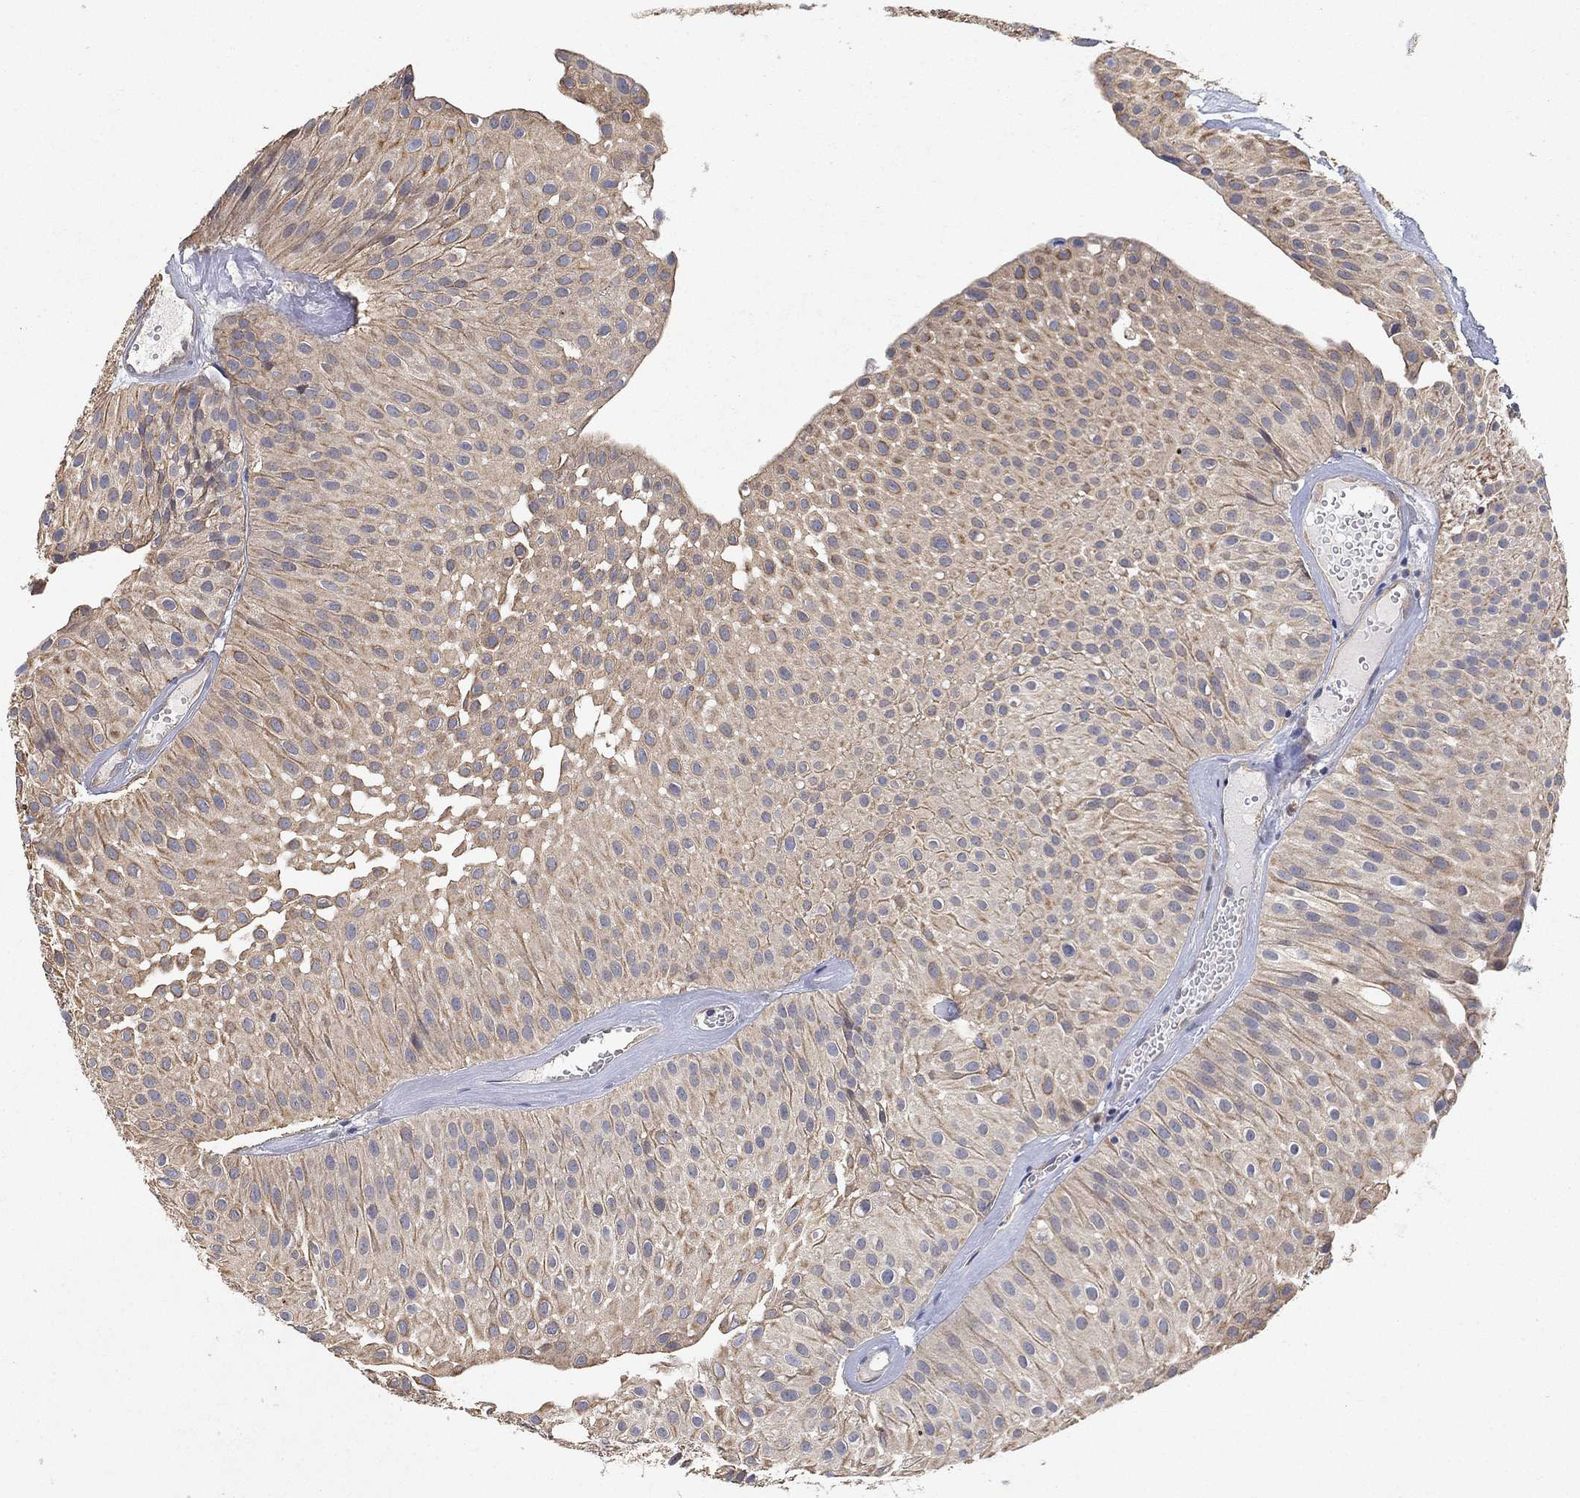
{"staining": {"intensity": "moderate", "quantity": "<25%", "location": "cytoplasmic/membranous"}, "tissue": "urothelial cancer", "cell_type": "Tumor cells", "image_type": "cancer", "snomed": [{"axis": "morphology", "description": "Urothelial carcinoma, Low grade"}, {"axis": "topography", "description": "Urinary bladder"}], "caption": "There is low levels of moderate cytoplasmic/membranous staining in tumor cells of low-grade urothelial carcinoma, as demonstrated by immunohistochemical staining (brown color).", "gene": "MCUR1", "patient": {"sex": "male", "age": 64}}